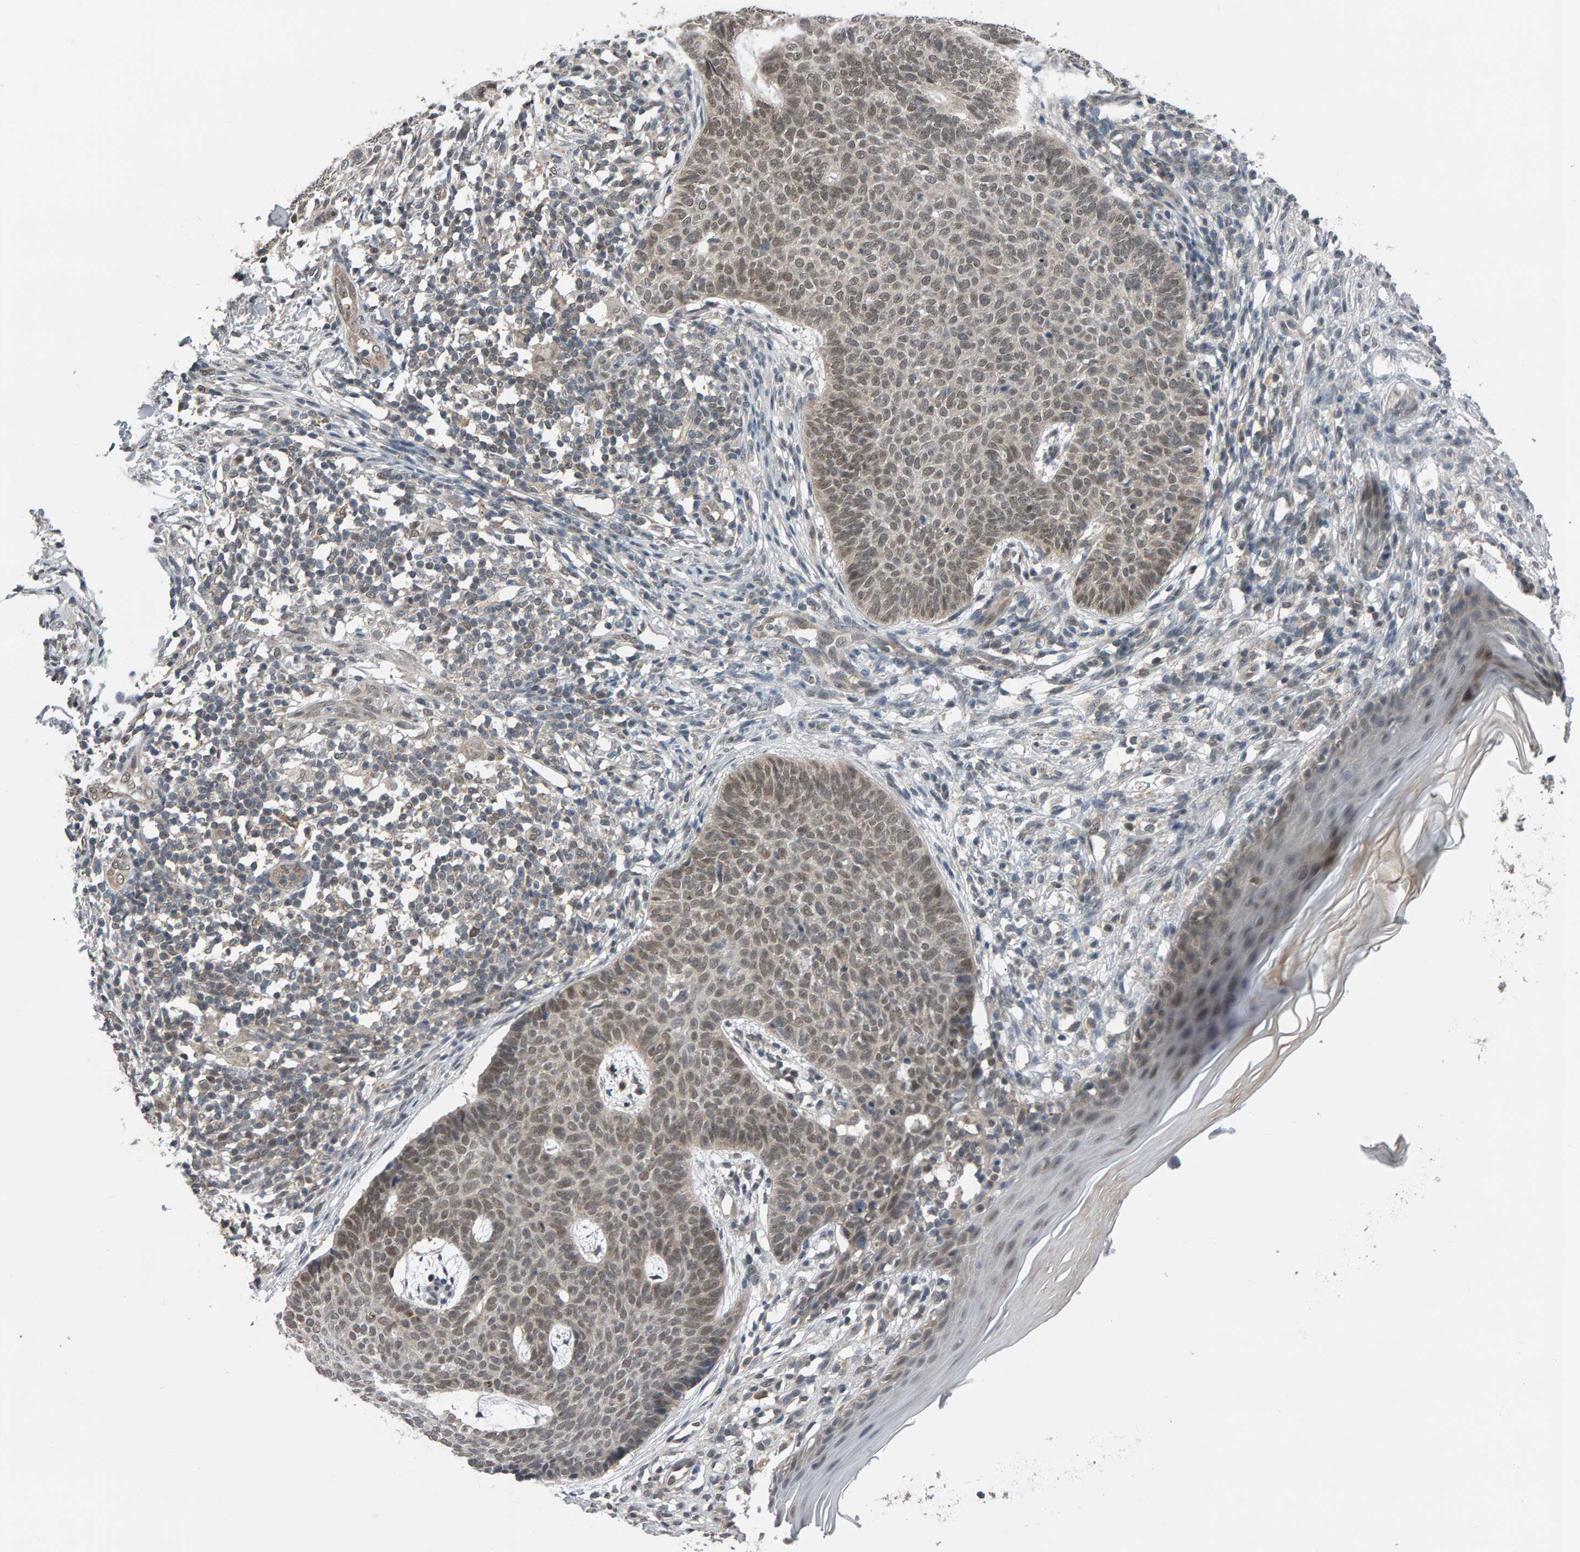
{"staining": {"intensity": "weak", "quantity": ">75%", "location": "nuclear"}, "tissue": "skin cancer", "cell_type": "Tumor cells", "image_type": "cancer", "snomed": [{"axis": "morphology", "description": "Normal tissue, NOS"}, {"axis": "morphology", "description": "Basal cell carcinoma"}, {"axis": "topography", "description": "Skin"}], "caption": "Immunohistochemistry image of neoplastic tissue: skin cancer stained using immunohistochemistry shows low levels of weak protein expression localized specifically in the nuclear of tumor cells, appearing as a nuclear brown color.", "gene": "COASY", "patient": {"sex": "male", "age": 50}}